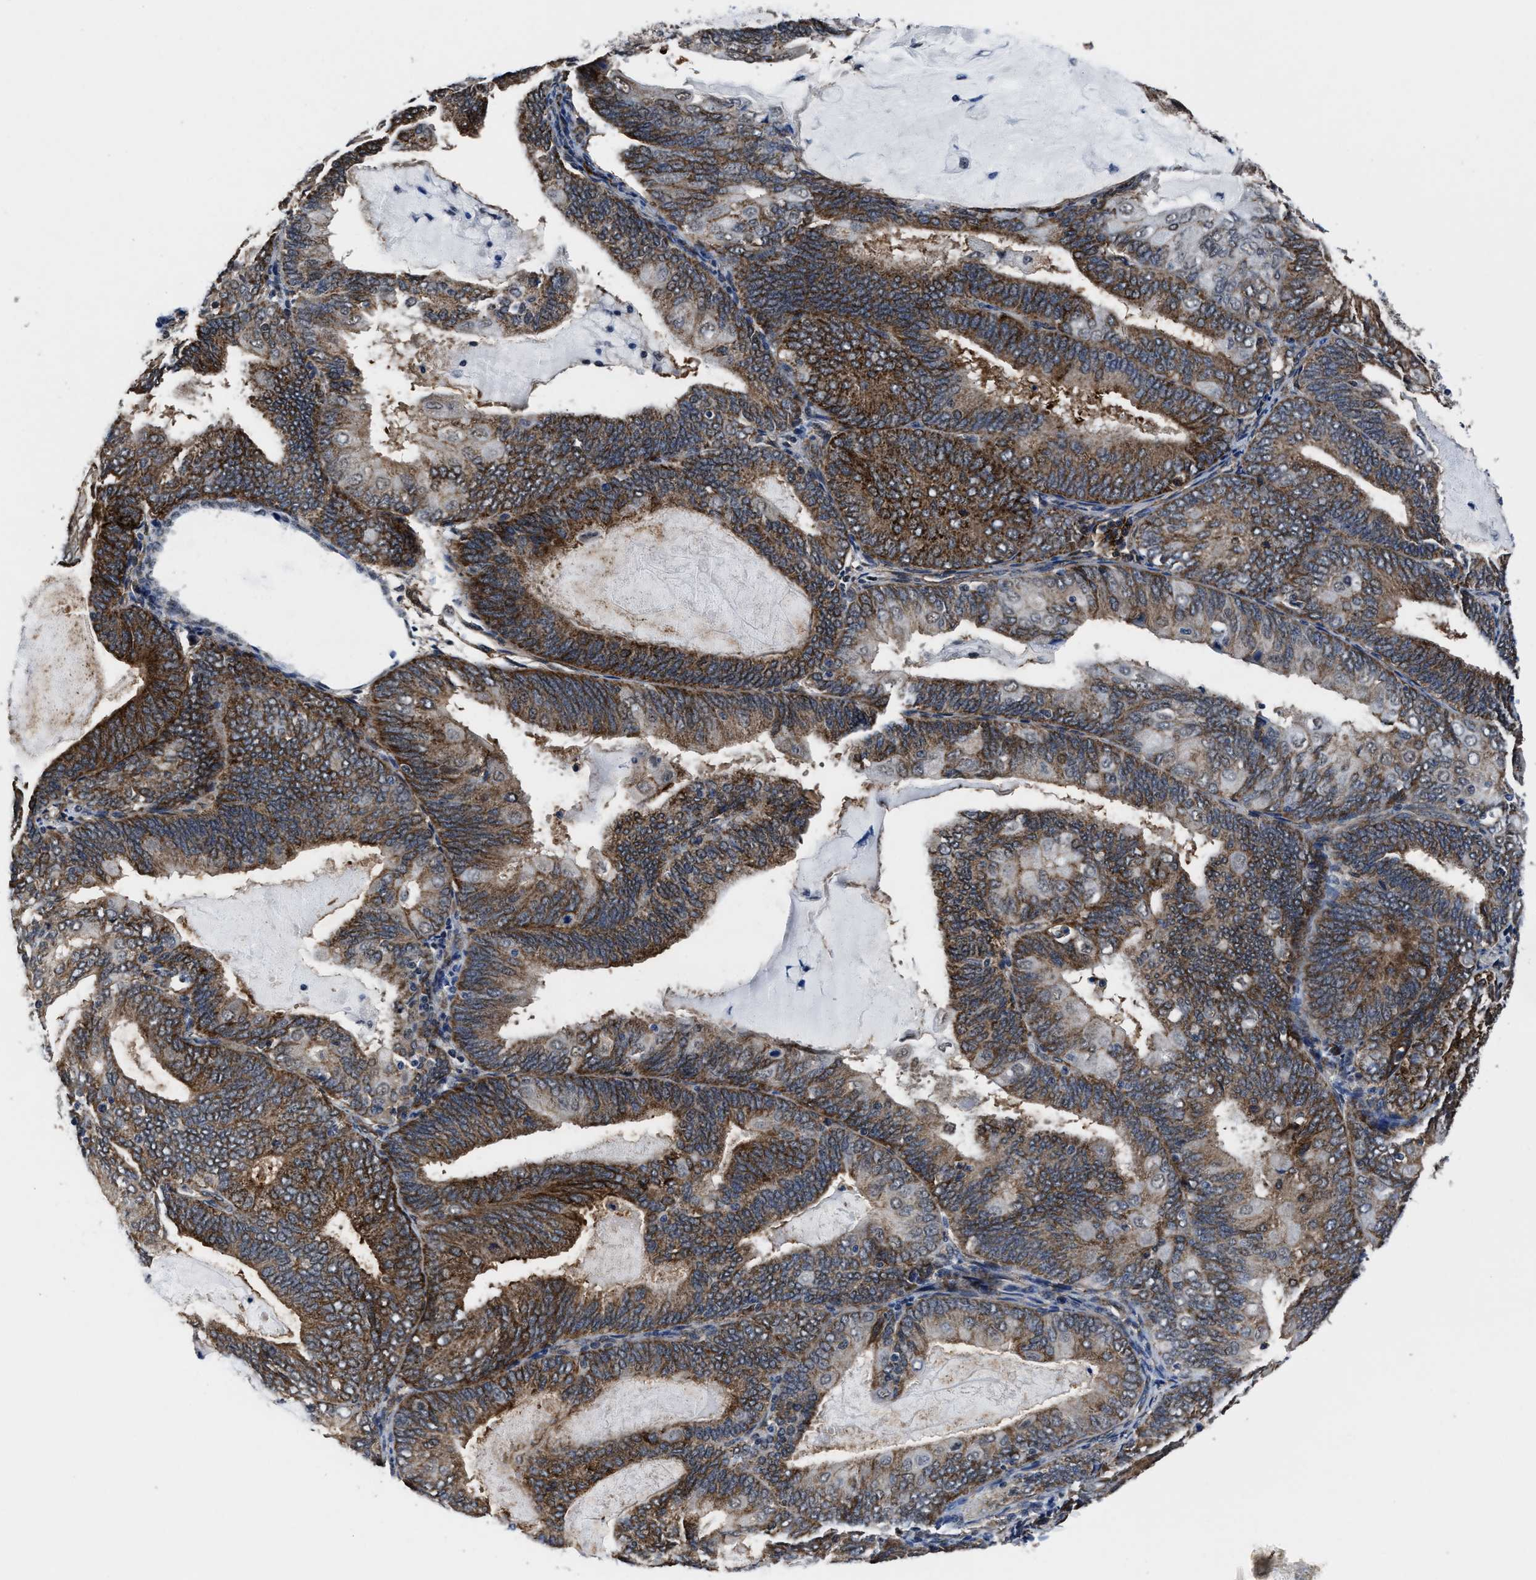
{"staining": {"intensity": "strong", "quantity": ">75%", "location": "cytoplasmic/membranous"}, "tissue": "endometrial cancer", "cell_type": "Tumor cells", "image_type": "cancer", "snomed": [{"axis": "morphology", "description": "Adenocarcinoma, NOS"}, {"axis": "topography", "description": "Endometrium"}], "caption": "Endometrial cancer stained for a protein shows strong cytoplasmic/membranous positivity in tumor cells. (DAB (3,3'-diaminobenzidine) IHC, brown staining for protein, blue staining for nuclei).", "gene": "MARCKSL1", "patient": {"sex": "female", "age": 81}}